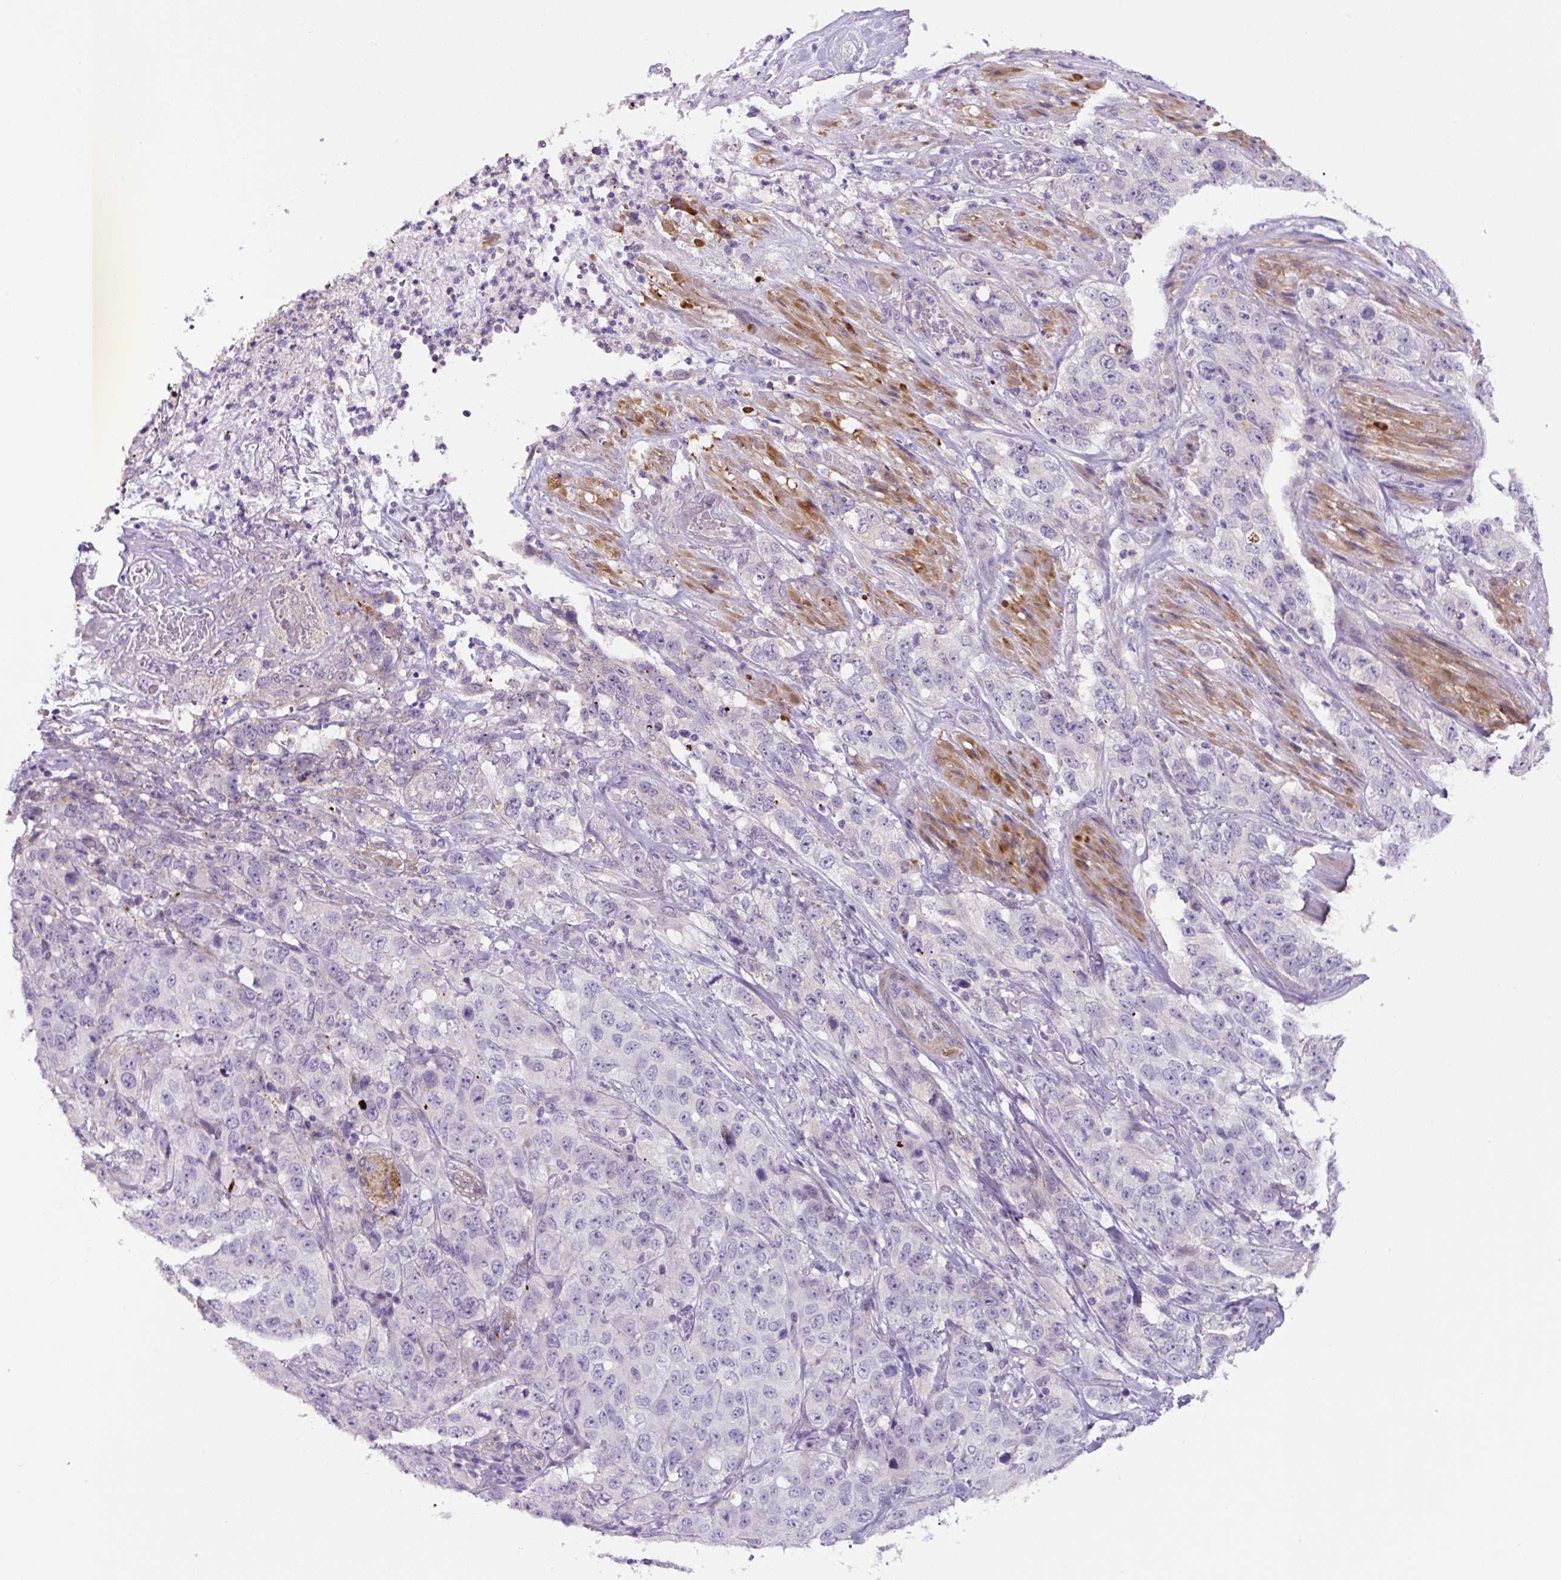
{"staining": {"intensity": "negative", "quantity": "none", "location": "none"}, "tissue": "stomach cancer", "cell_type": "Tumor cells", "image_type": "cancer", "snomed": [{"axis": "morphology", "description": "Adenocarcinoma, NOS"}, {"axis": "topography", "description": "Stomach"}], "caption": "Adenocarcinoma (stomach) stained for a protein using immunohistochemistry shows no positivity tumor cells.", "gene": "OGDHL", "patient": {"sex": "male", "age": 48}}